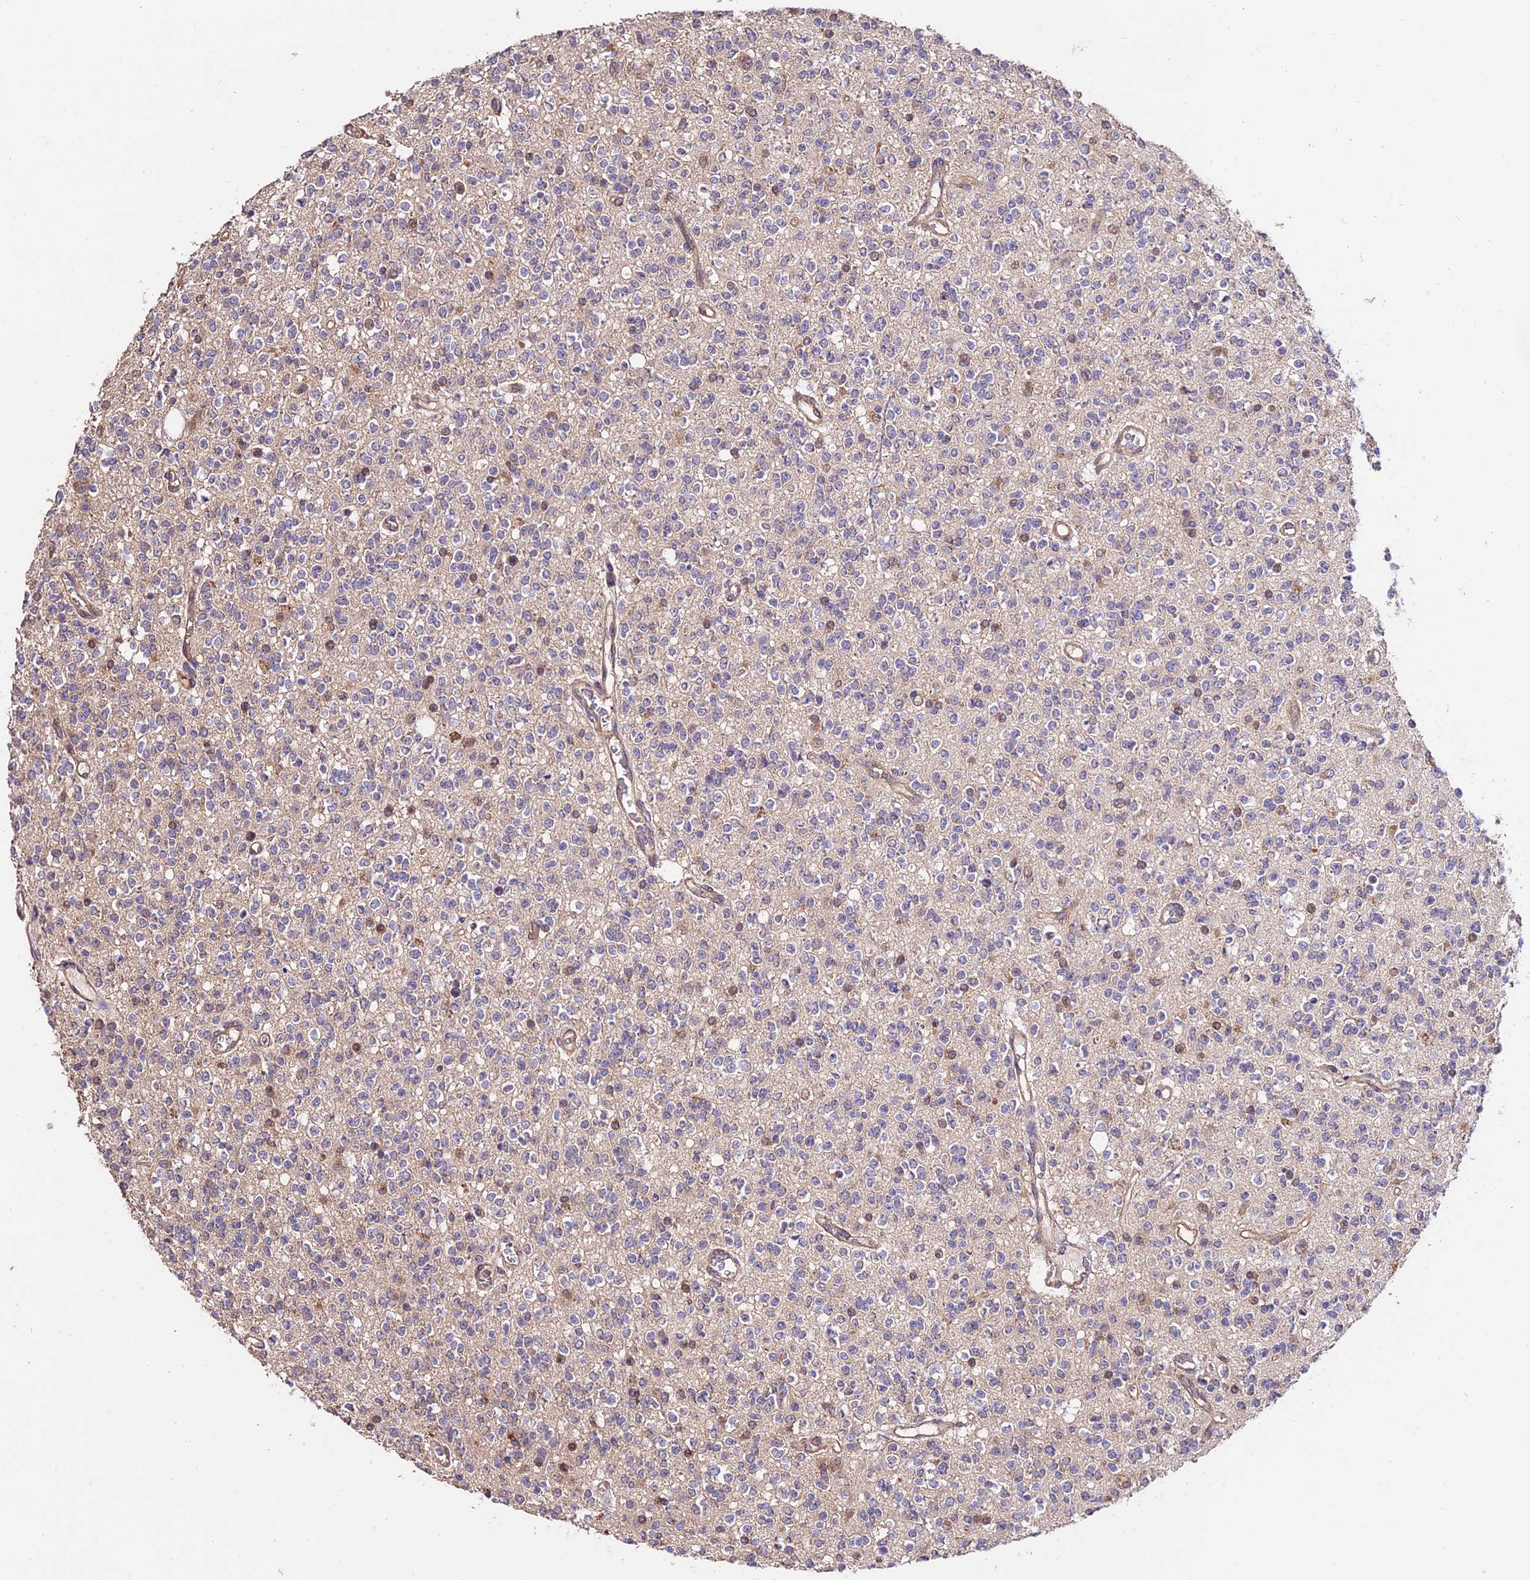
{"staining": {"intensity": "negative", "quantity": "none", "location": "none"}, "tissue": "glioma", "cell_type": "Tumor cells", "image_type": "cancer", "snomed": [{"axis": "morphology", "description": "Glioma, malignant, High grade"}, {"axis": "topography", "description": "Brain"}], "caption": "Tumor cells are negative for protein expression in human glioma.", "gene": "CES3", "patient": {"sex": "male", "age": 34}}